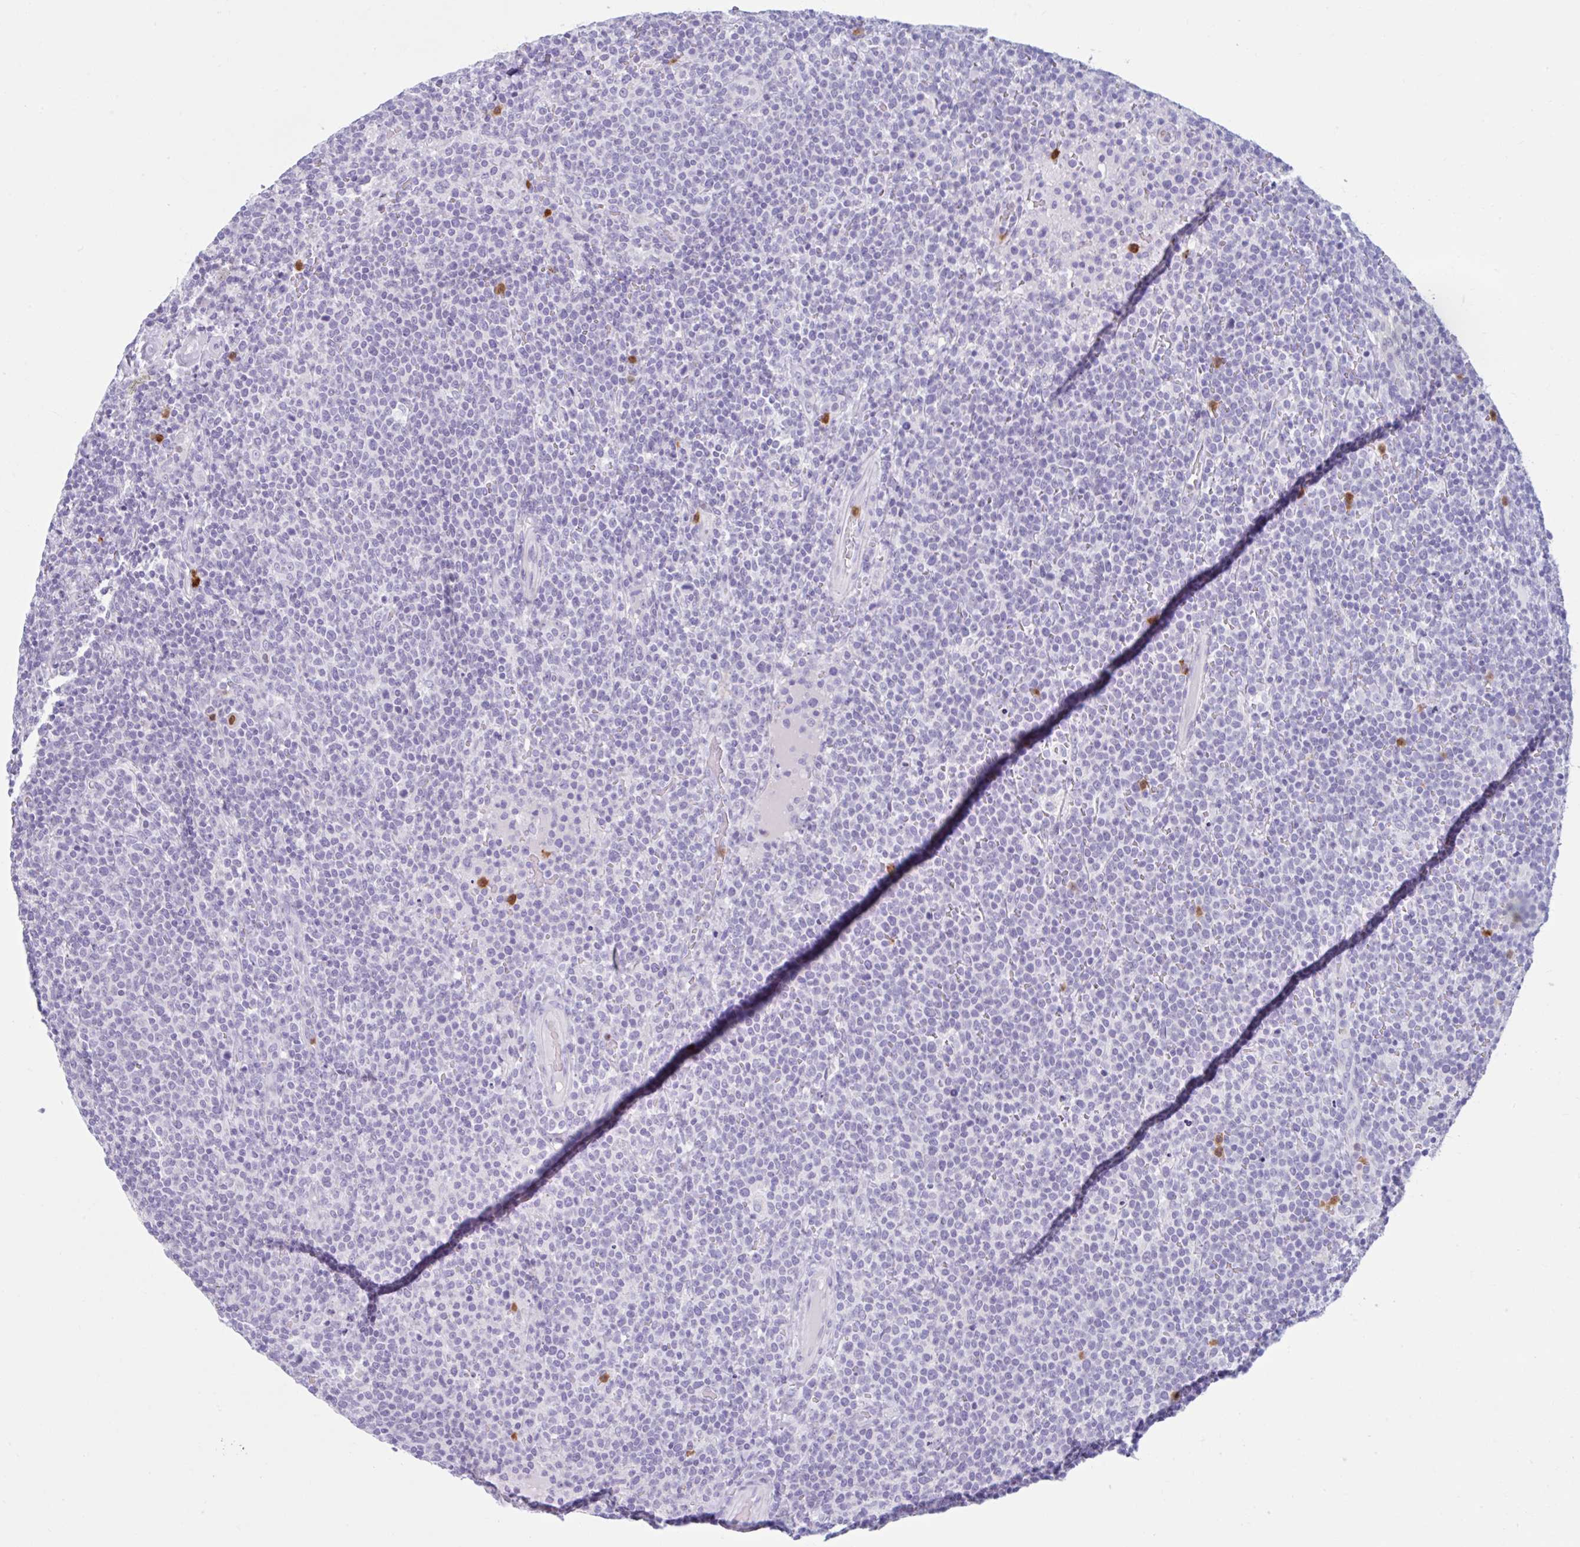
{"staining": {"intensity": "negative", "quantity": "none", "location": "none"}, "tissue": "lymphoma", "cell_type": "Tumor cells", "image_type": "cancer", "snomed": [{"axis": "morphology", "description": "Malignant lymphoma, non-Hodgkin's type, High grade"}, {"axis": "topography", "description": "Lymph node"}], "caption": "An image of malignant lymphoma, non-Hodgkin's type (high-grade) stained for a protein displays no brown staining in tumor cells.", "gene": "CEP120", "patient": {"sex": "male", "age": 61}}